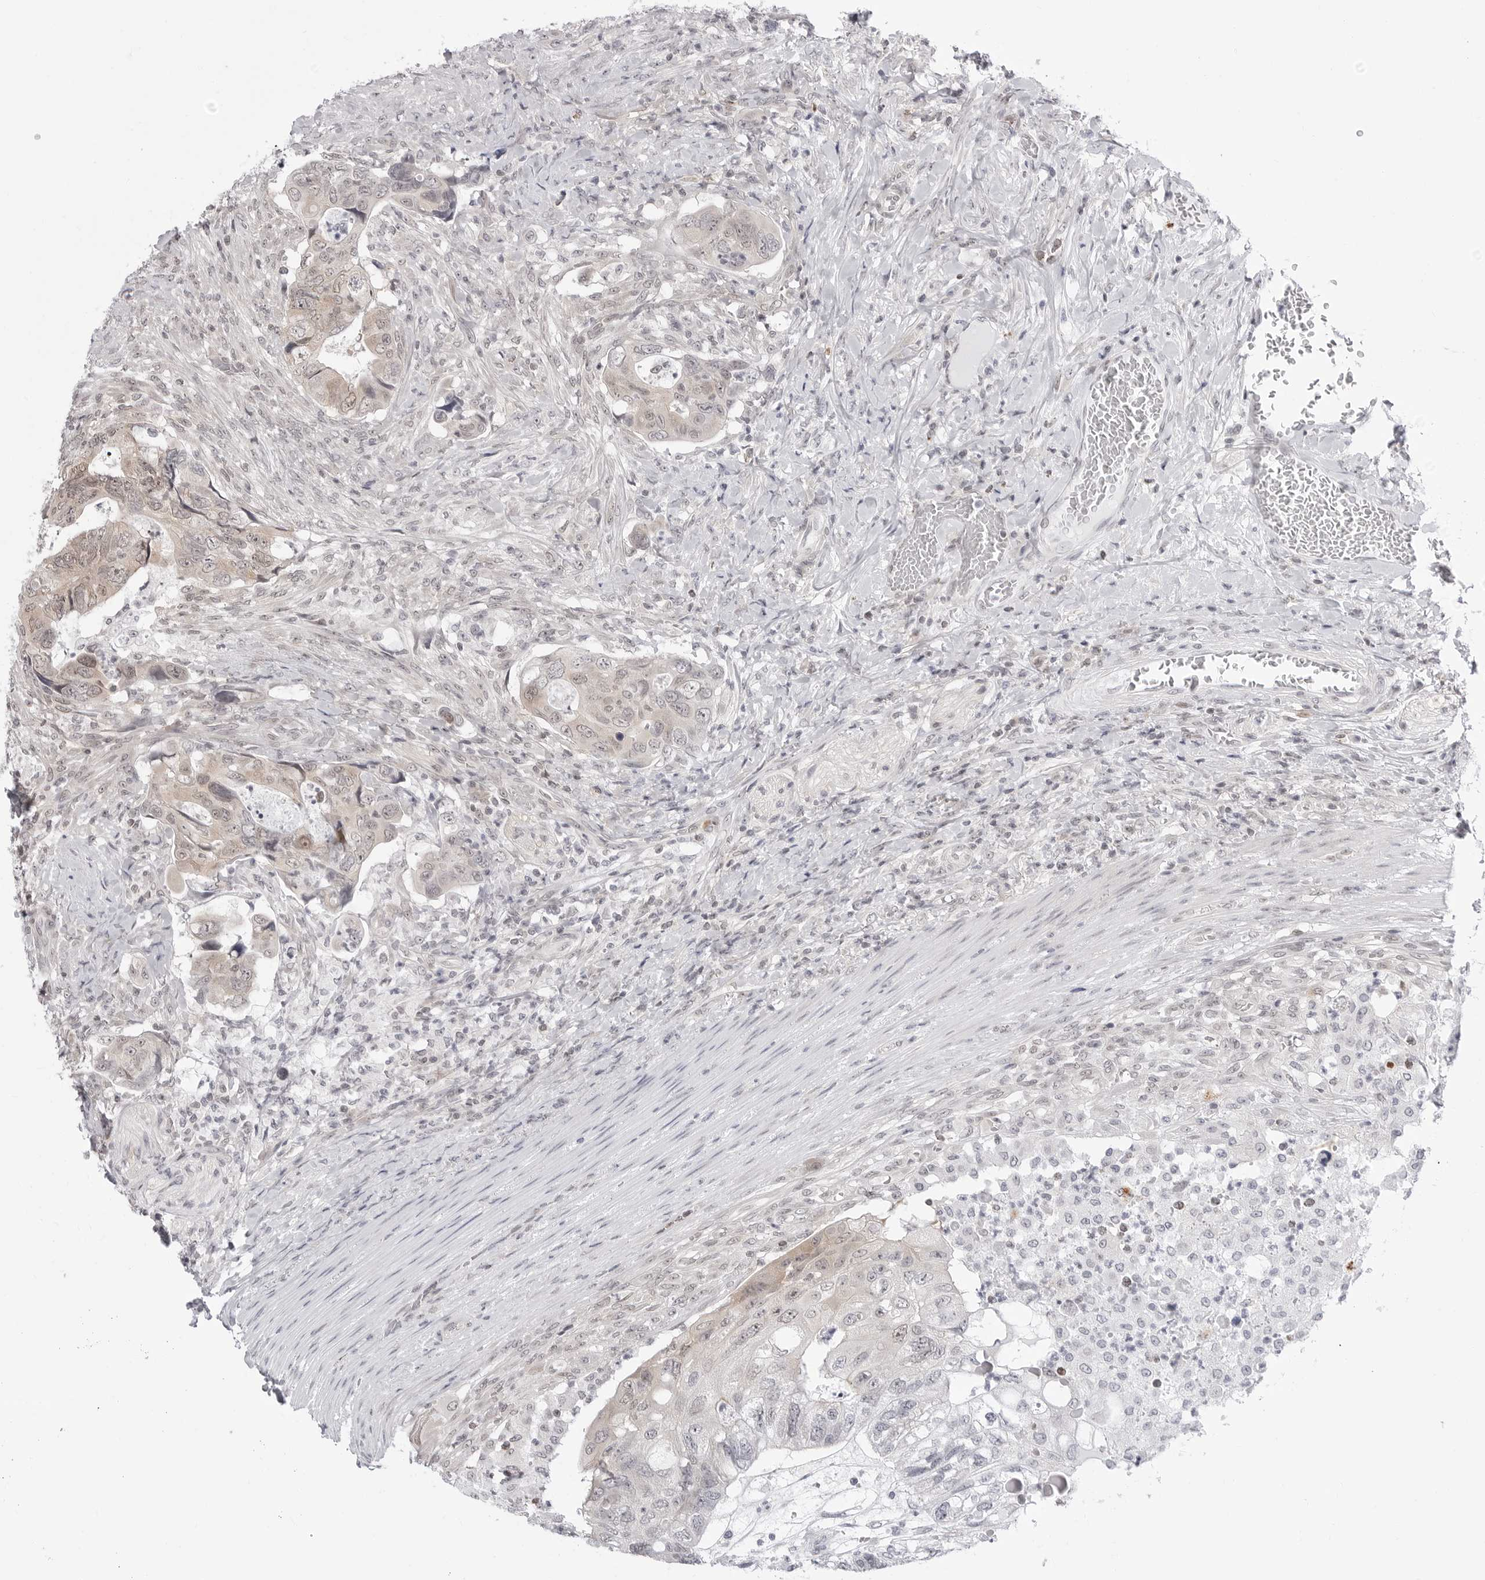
{"staining": {"intensity": "weak", "quantity": "<25%", "location": "cytoplasmic/membranous,nuclear"}, "tissue": "colorectal cancer", "cell_type": "Tumor cells", "image_type": "cancer", "snomed": [{"axis": "morphology", "description": "Adenocarcinoma, NOS"}, {"axis": "topography", "description": "Rectum"}], "caption": "Adenocarcinoma (colorectal) stained for a protein using immunohistochemistry (IHC) displays no positivity tumor cells.", "gene": "PPP2R5C", "patient": {"sex": "male", "age": 63}}